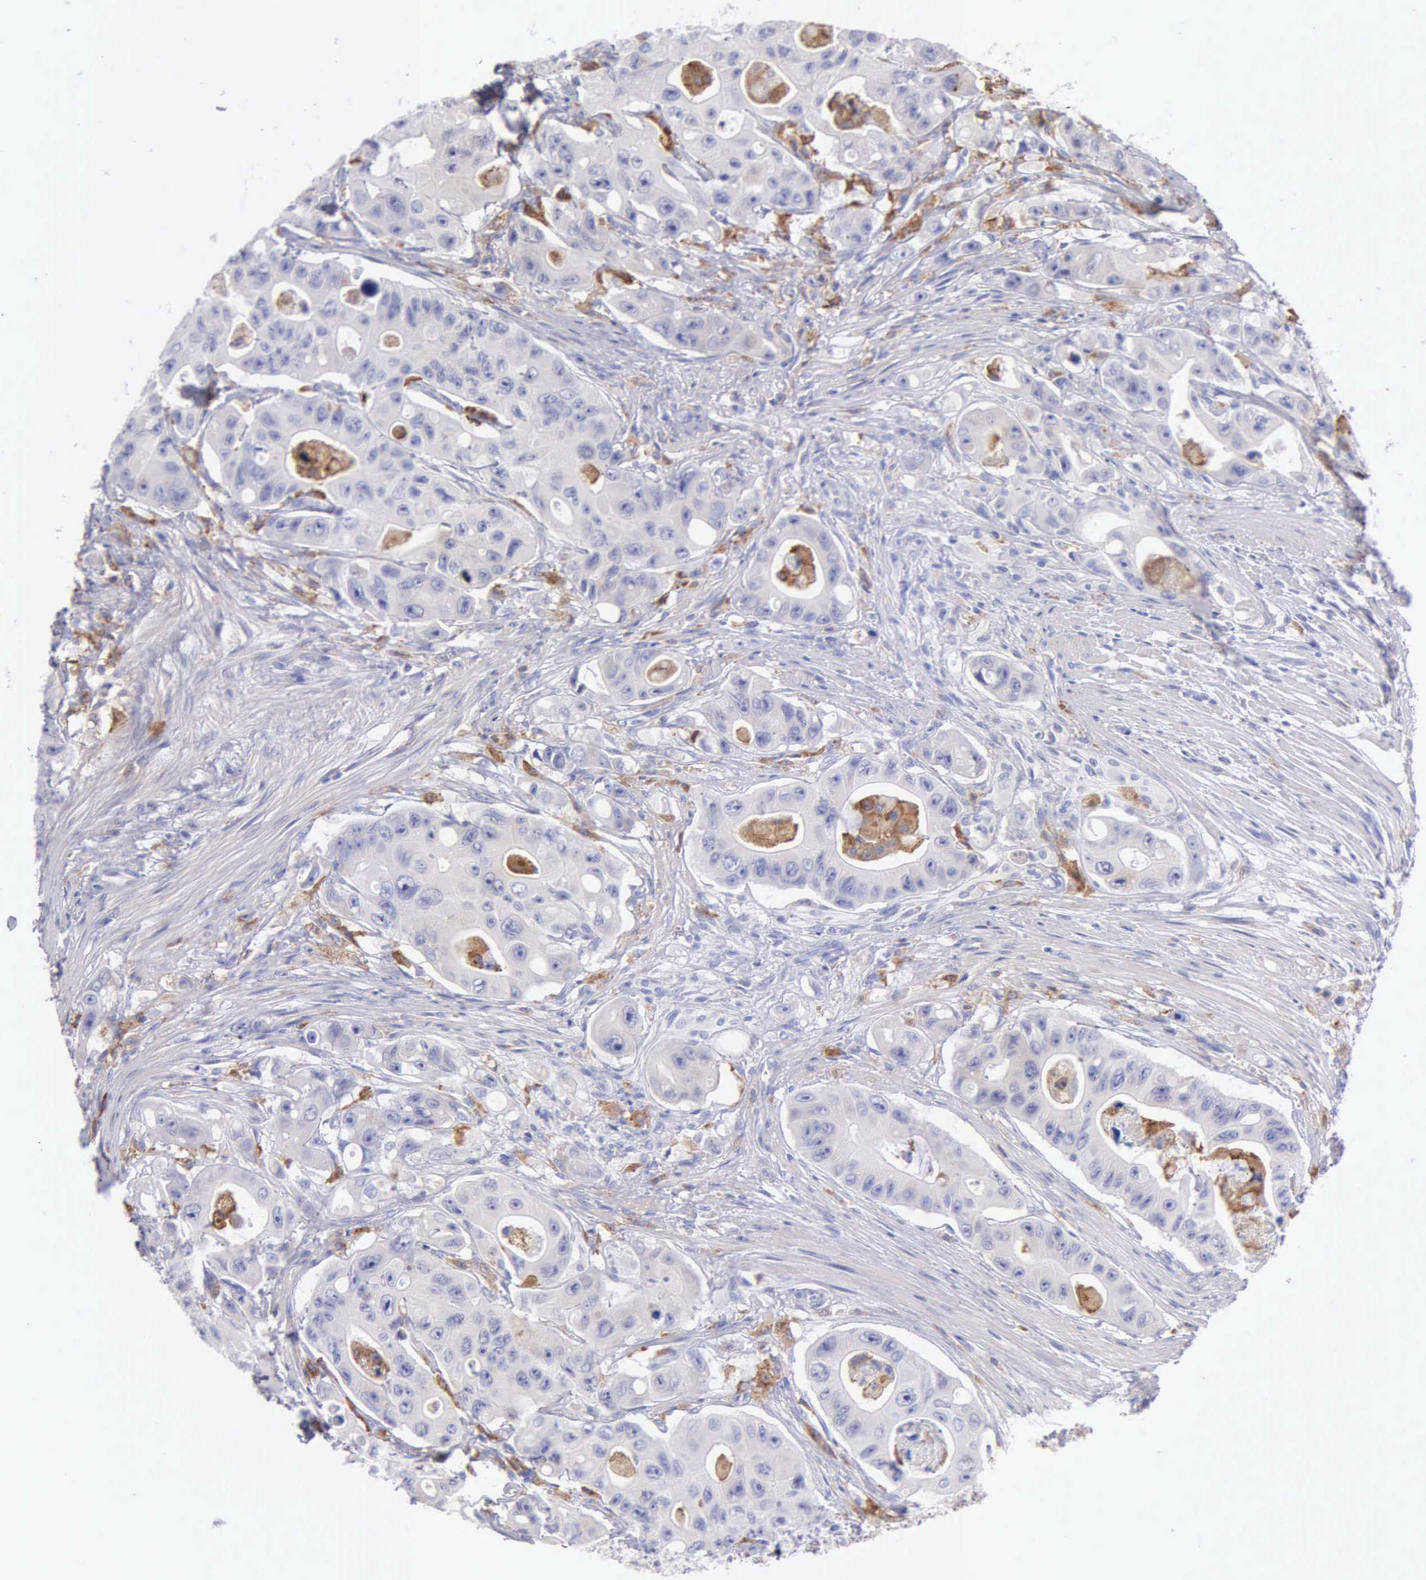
{"staining": {"intensity": "negative", "quantity": "none", "location": "none"}, "tissue": "colorectal cancer", "cell_type": "Tumor cells", "image_type": "cancer", "snomed": [{"axis": "morphology", "description": "Adenocarcinoma, NOS"}, {"axis": "topography", "description": "Colon"}], "caption": "Human adenocarcinoma (colorectal) stained for a protein using immunohistochemistry reveals no expression in tumor cells.", "gene": "TYRP1", "patient": {"sex": "female", "age": 46}}